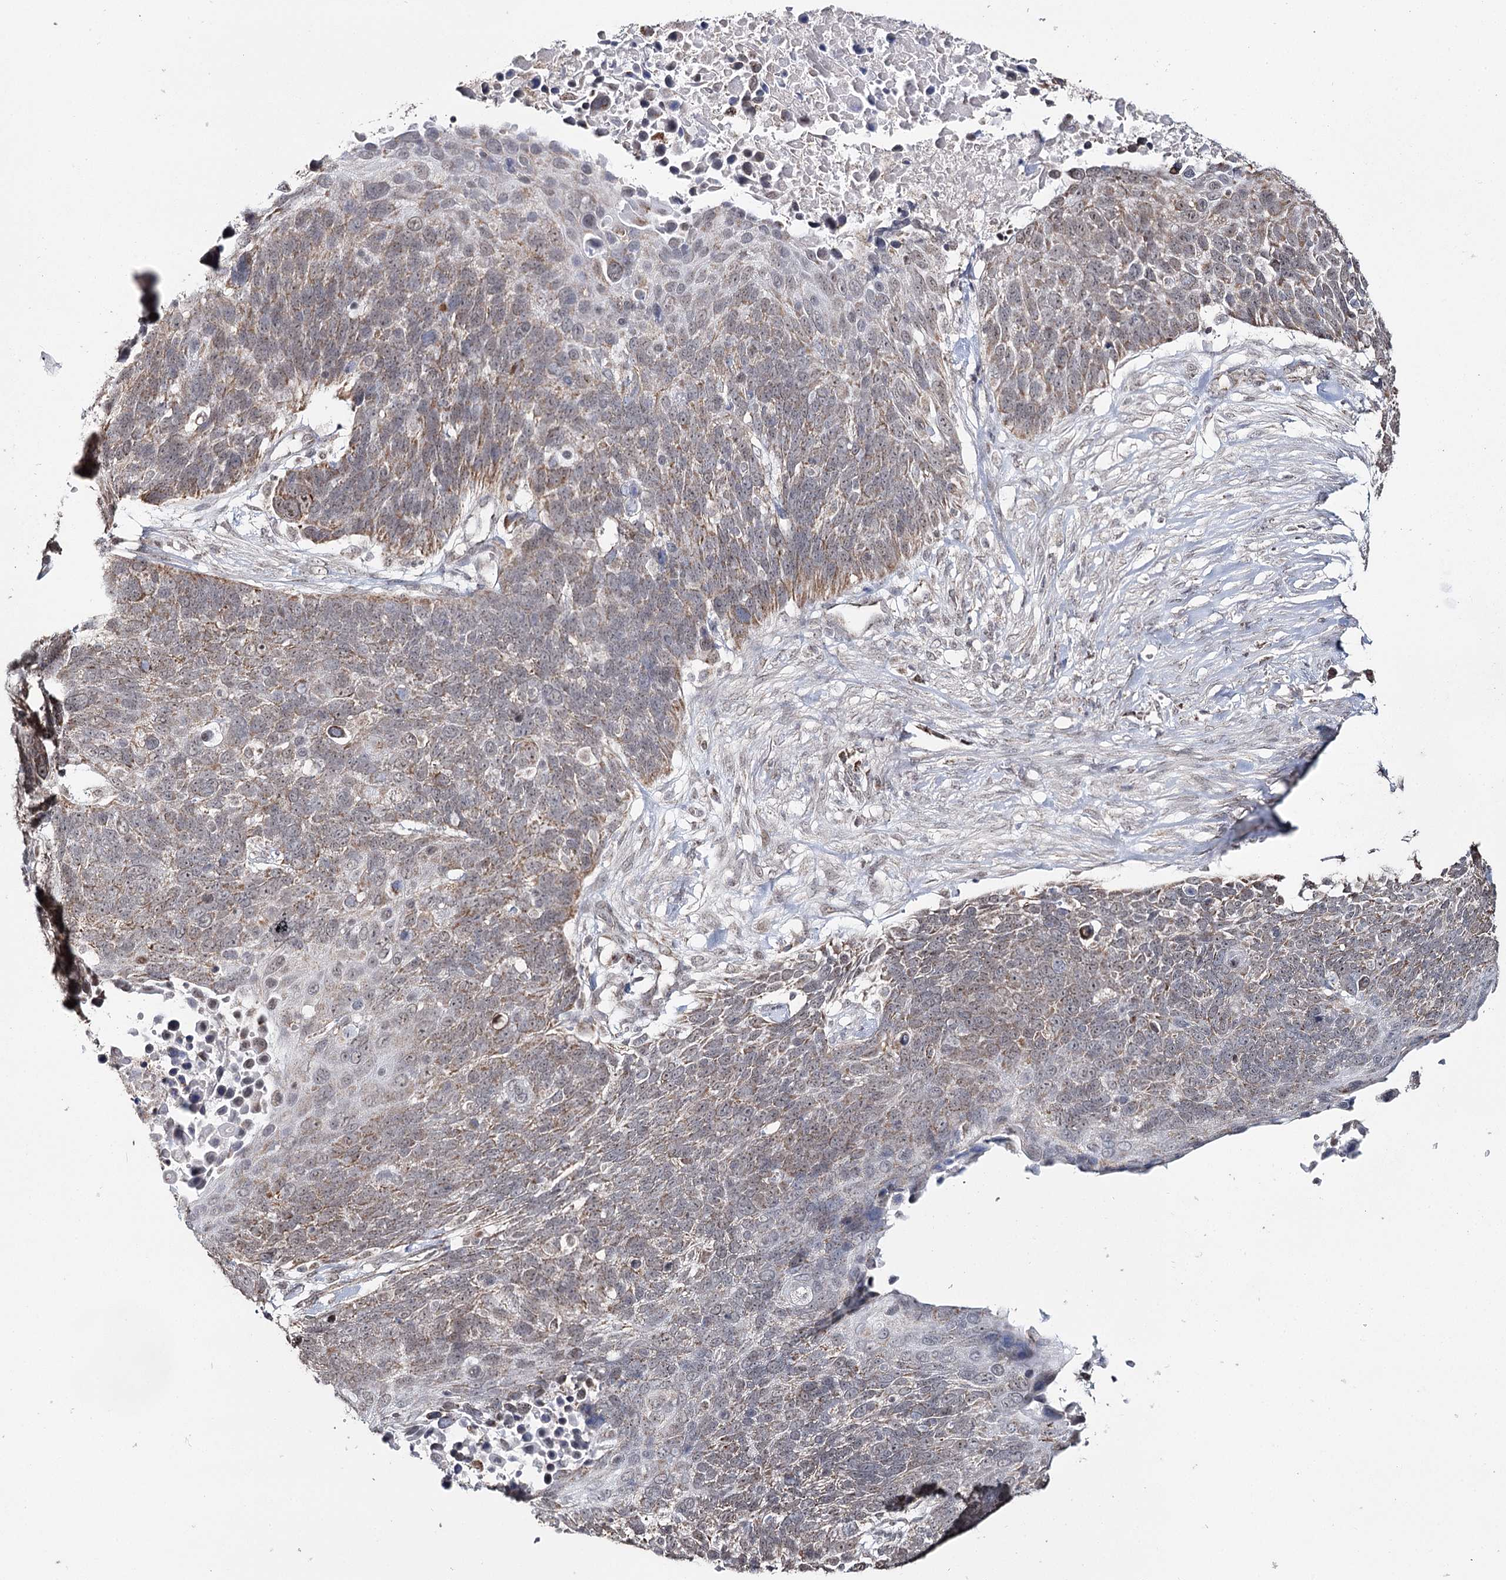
{"staining": {"intensity": "moderate", "quantity": ">75%", "location": "nuclear"}, "tissue": "lung cancer", "cell_type": "Tumor cells", "image_type": "cancer", "snomed": [{"axis": "morphology", "description": "Normal tissue, NOS"}, {"axis": "morphology", "description": "Squamous cell carcinoma, NOS"}, {"axis": "topography", "description": "Lymph node"}, {"axis": "topography", "description": "Lung"}], "caption": "A histopathology image of lung cancer (squamous cell carcinoma) stained for a protein demonstrates moderate nuclear brown staining in tumor cells.", "gene": "PDHX", "patient": {"sex": "male", "age": 66}}